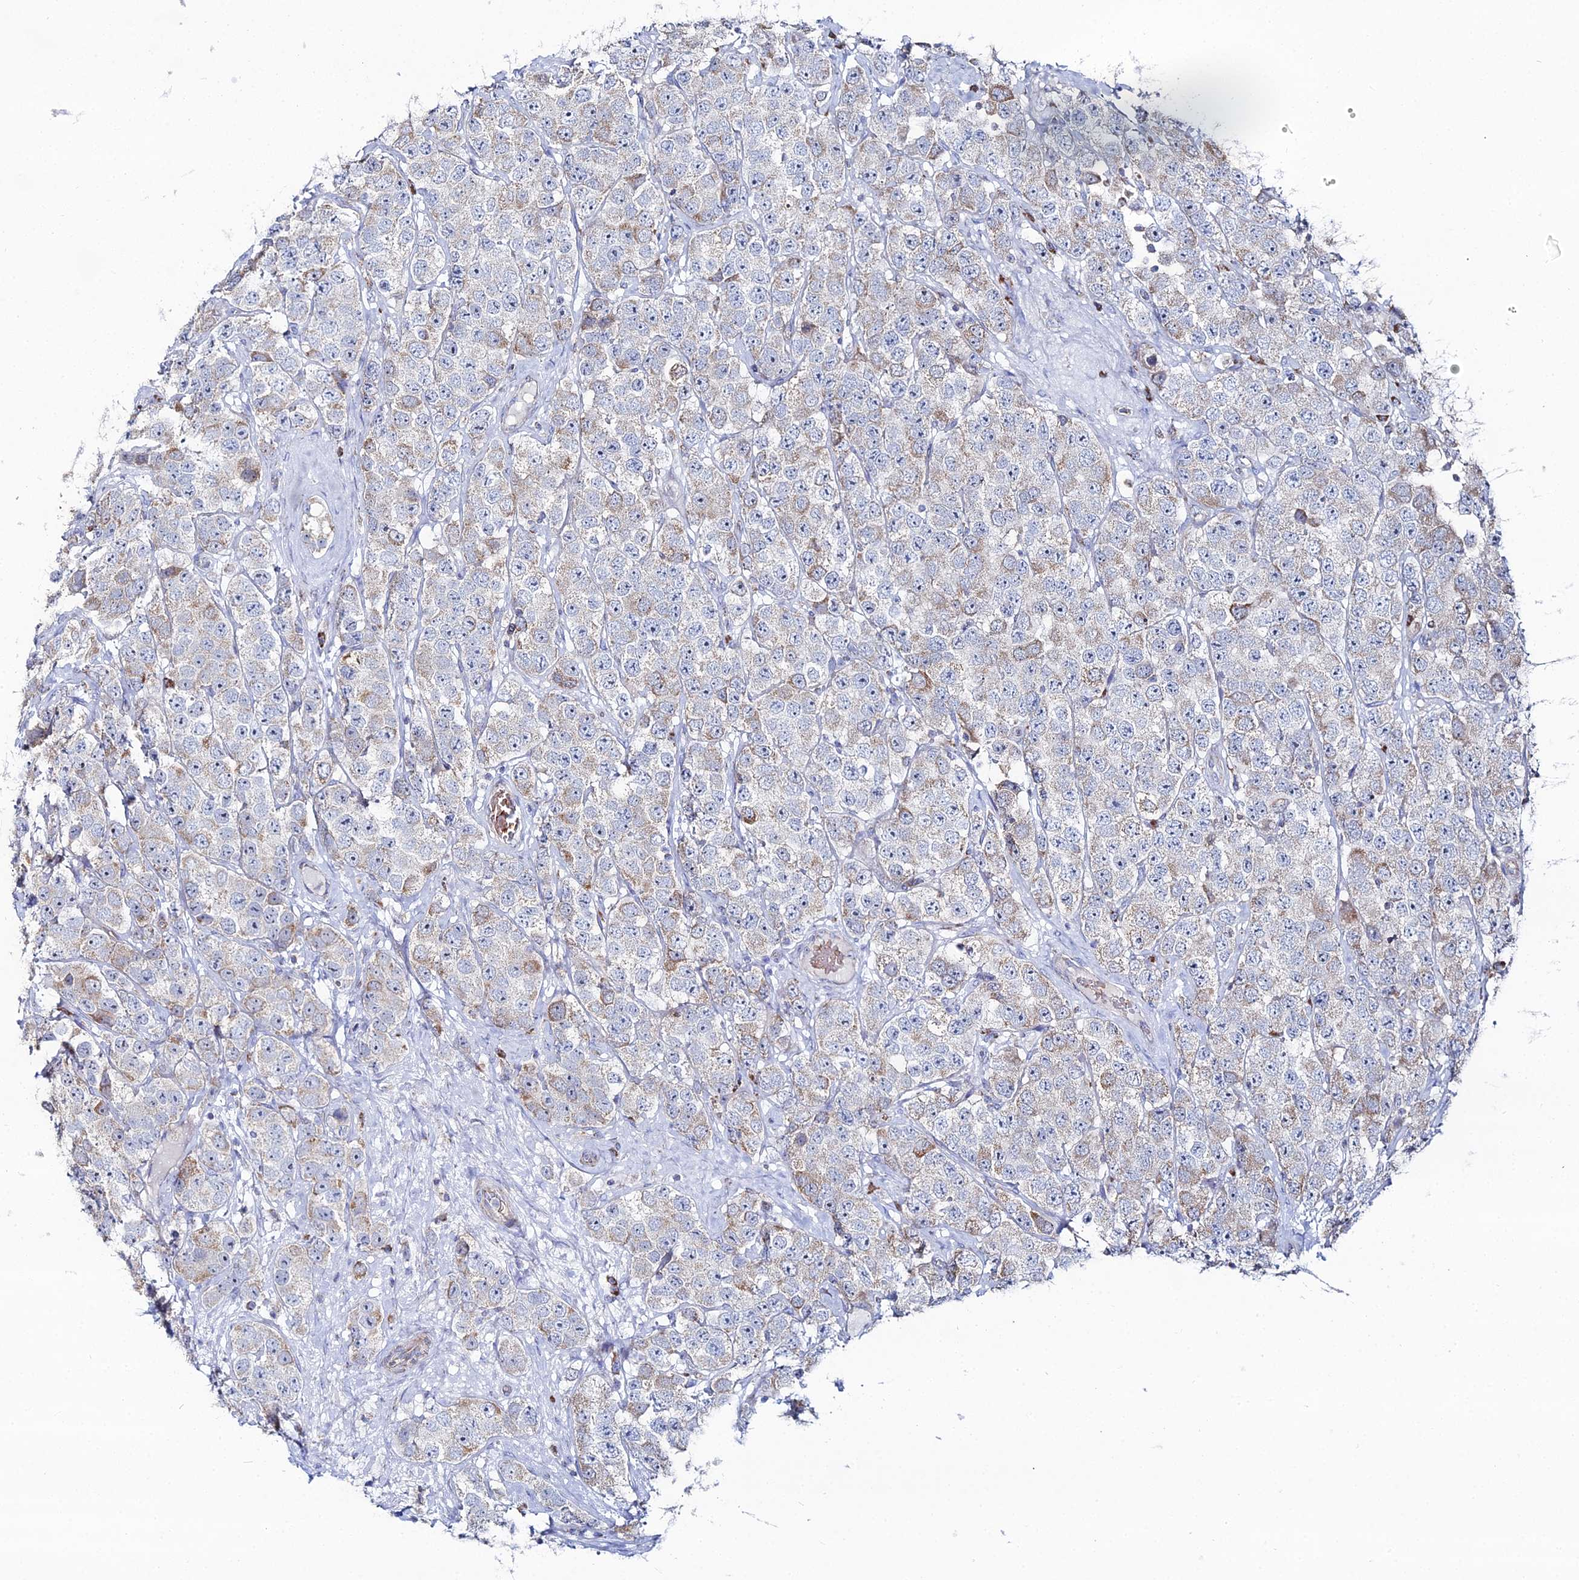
{"staining": {"intensity": "moderate", "quantity": "<25%", "location": "cytoplasmic/membranous"}, "tissue": "testis cancer", "cell_type": "Tumor cells", "image_type": "cancer", "snomed": [{"axis": "morphology", "description": "Seminoma, NOS"}, {"axis": "topography", "description": "Testis"}], "caption": "Testis seminoma tissue reveals moderate cytoplasmic/membranous expression in approximately <25% of tumor cells, visualized by immunohistochemistry.", "gene": "MPC1", "patient": {"sex": "male", "age": 28}}